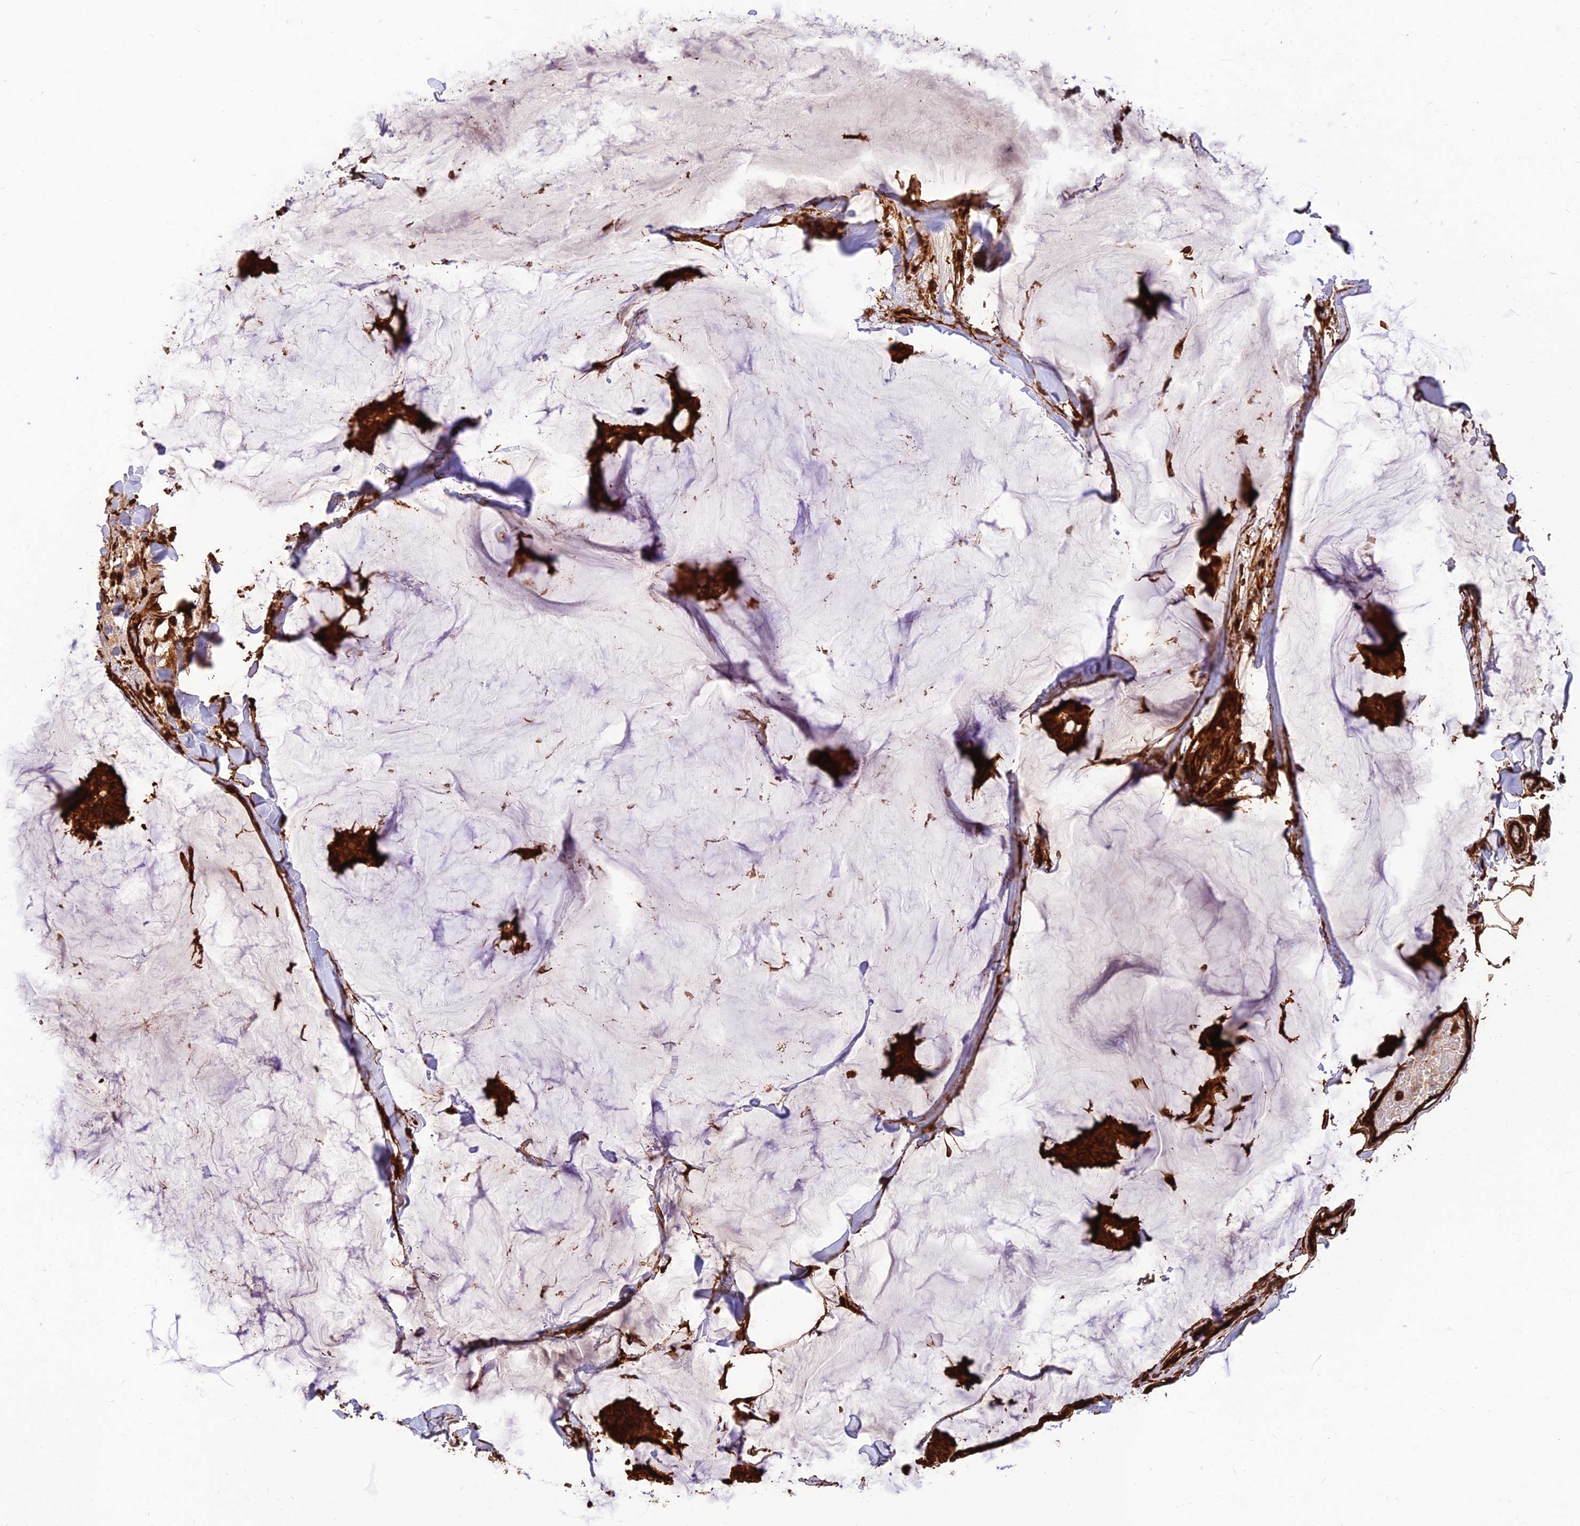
{"staining": {"intensity": "strong", "quantity": ">75%", "location": "cytoplasmic/membranous"}, "tissue": "breast cancer", "cell_type": "Tumor cells", "image_type": "cancer", "snomed": [{"axis": "morphology", "description": "Duct carcinoma"}, {"axis": "topography", "description": "Breast"}], "caption": "Immunohistochemical staining of human breast cancer exhibits high levels of strong cytoplasmic/membranous protein positivity in approximately >75% of tumor cells. (IHC, brightfield microscopy, high magnification).", "gene": "CREBL2", "patient": {"sex": "female", "age": 93}}